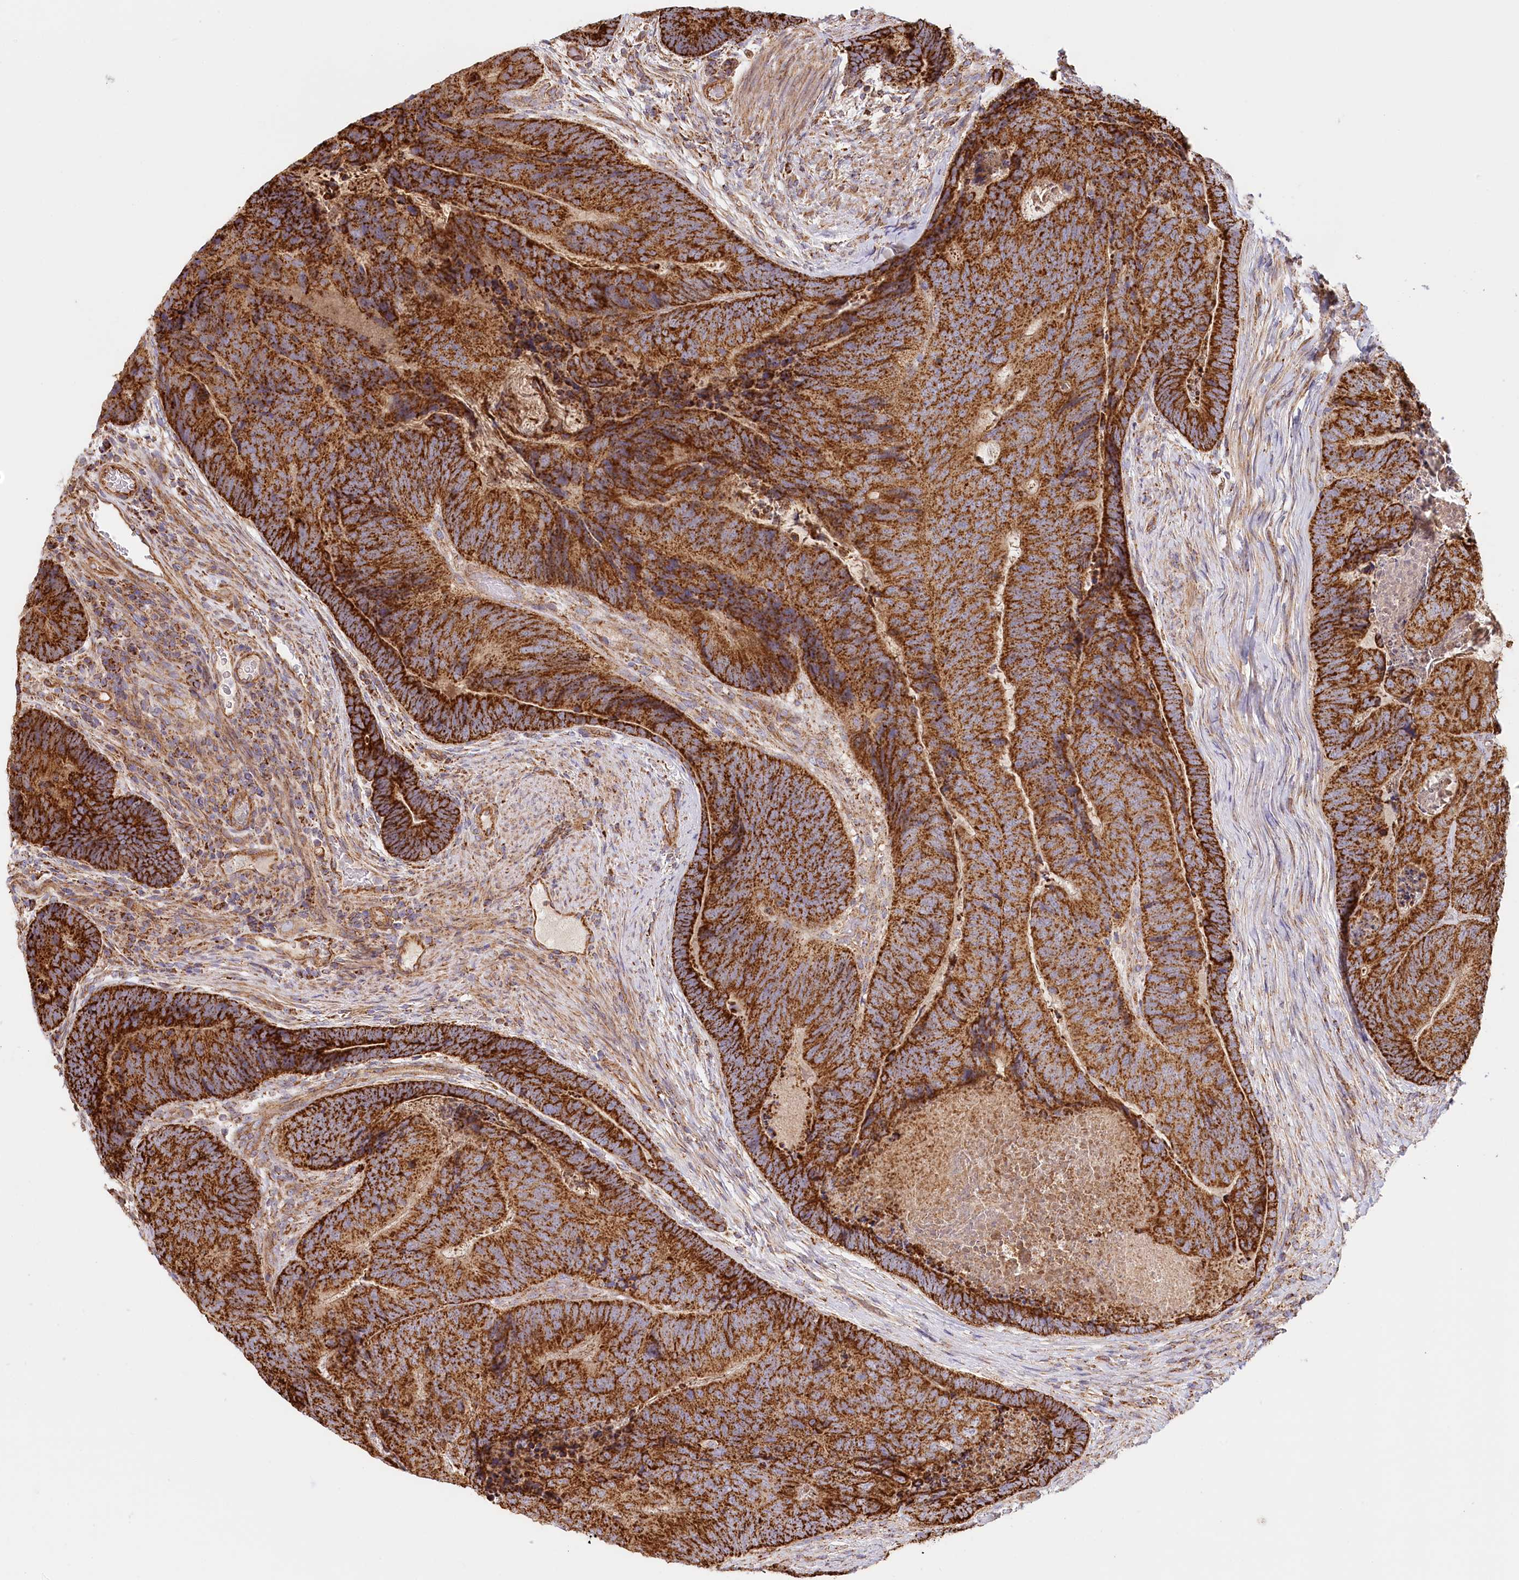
{"staining": {"intensity": "strong", "quantity": ">75%", "location": "cytoplasmic/membranous"}, "tissue": "colorectal cancer", "cell_type": "Tumor cells", "image_type": "cancer", "snomed": [{"axis": "morphology", "description": "Adenocarcinoma, NOS"}, {"axis": "topography", "description": "Colon"}], "caption": "The histopathology image displays staining of colorectal adenocarcinoma, revealing strong cytoplasmic/membranous protein positivity (brown color) within tumor cells.", "gene": "UMPS", "patient": {"sex": "female", "age": 67}}